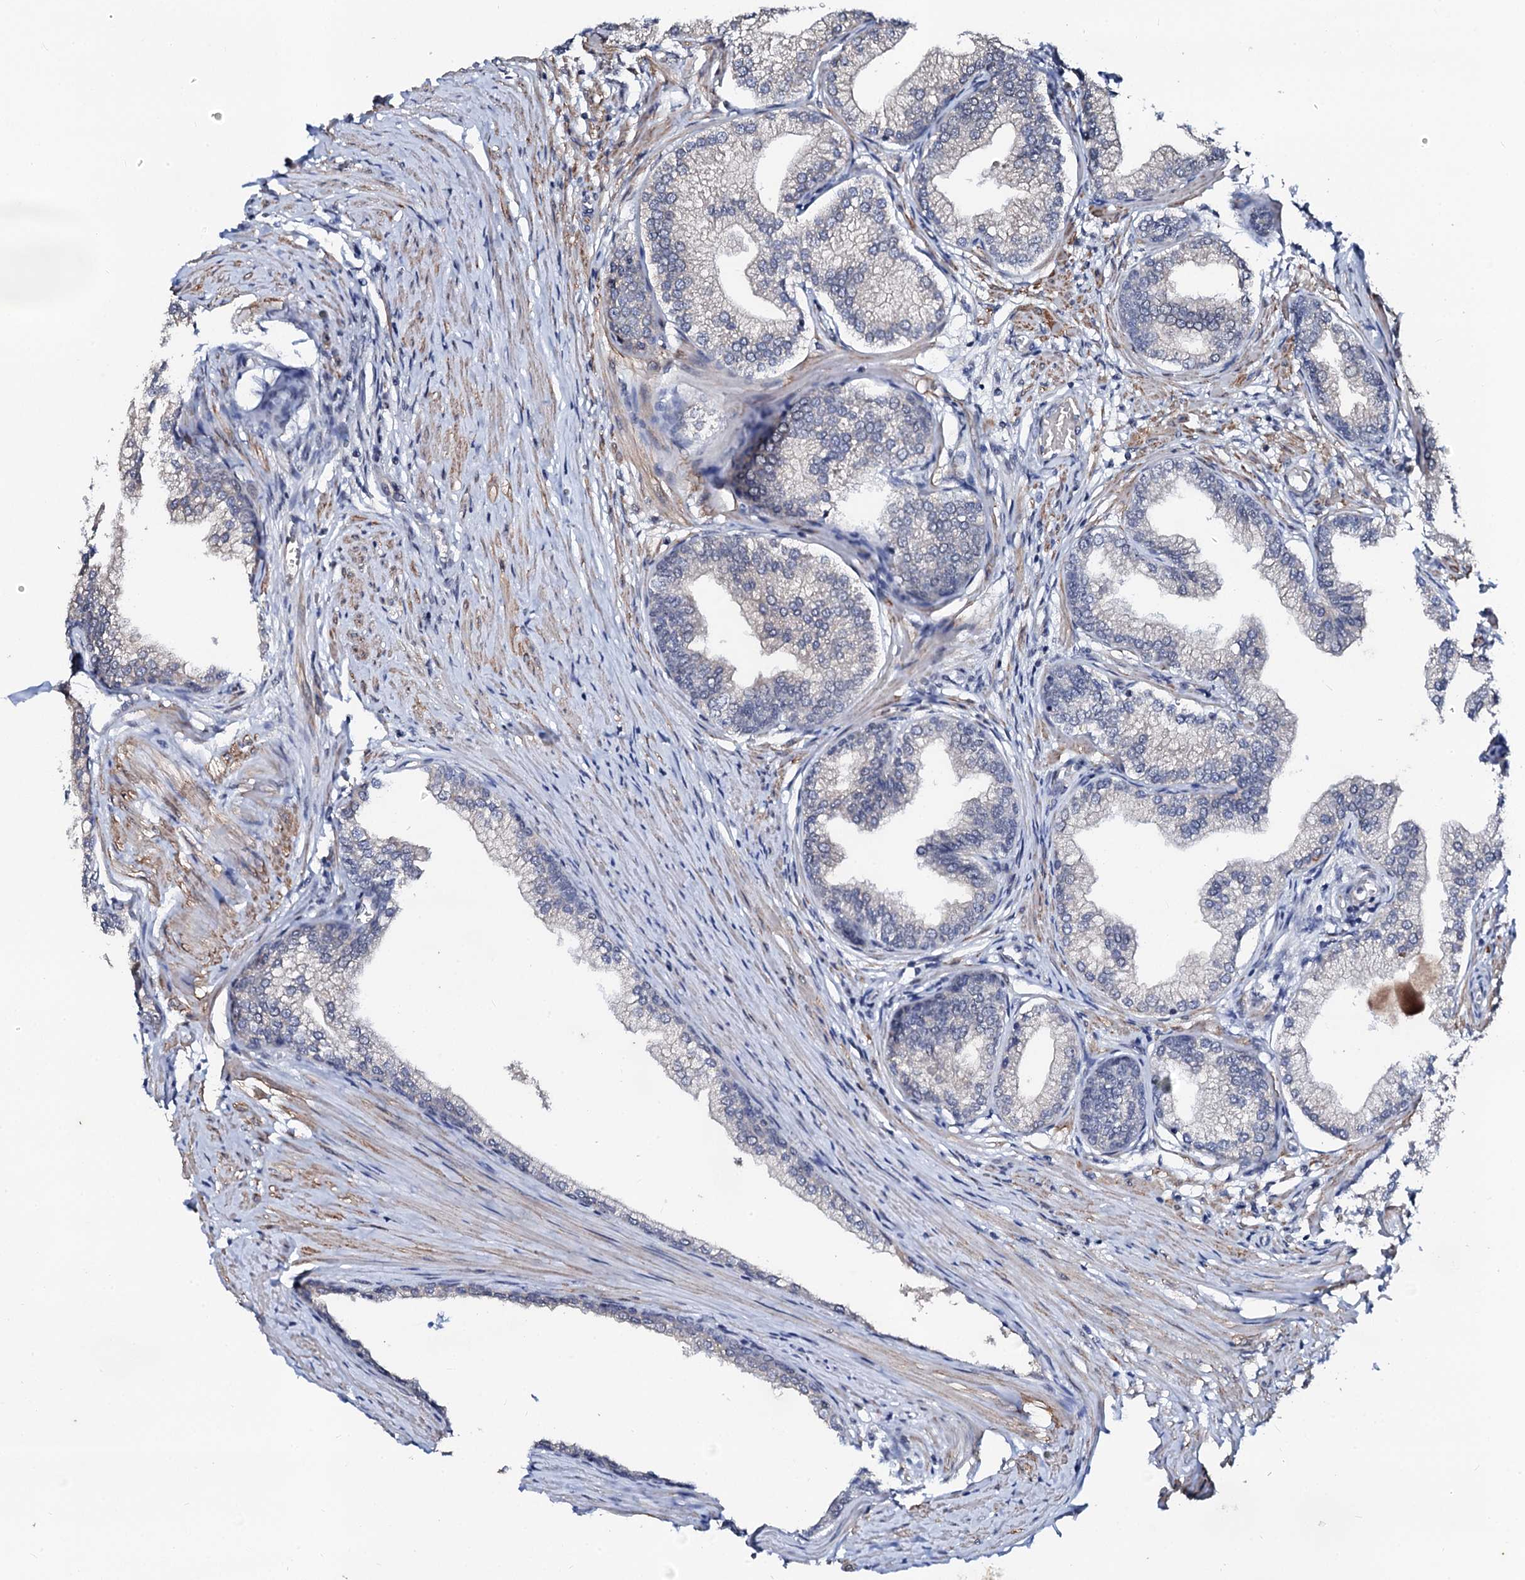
{"staining": {"intensity": "weak", "quantity": "<25%", "location": "cytoplasmic/membranous"}, "tissue": "prostate", "cell_type": "Glandular cells", "image_type": "normal", "snomed": [{"axis": "morphology", "description": "Normal tissue, NOS"}, {"axis": "morphology", "description": "Urothelial carcinoma, Low grade"}, {"axis": "topography", "description": "Urinary bladder"}, {"axis": "topography", "description": "Prostate"}], "caption": "High power microscopy photomicrograph of an immunohistochemistry (IHC) photomicrograph of benign prostate, revealing no significant positivity in glandular cells.", "gene": "GPR176", "patient": {"sex": "male", "age": 60}}